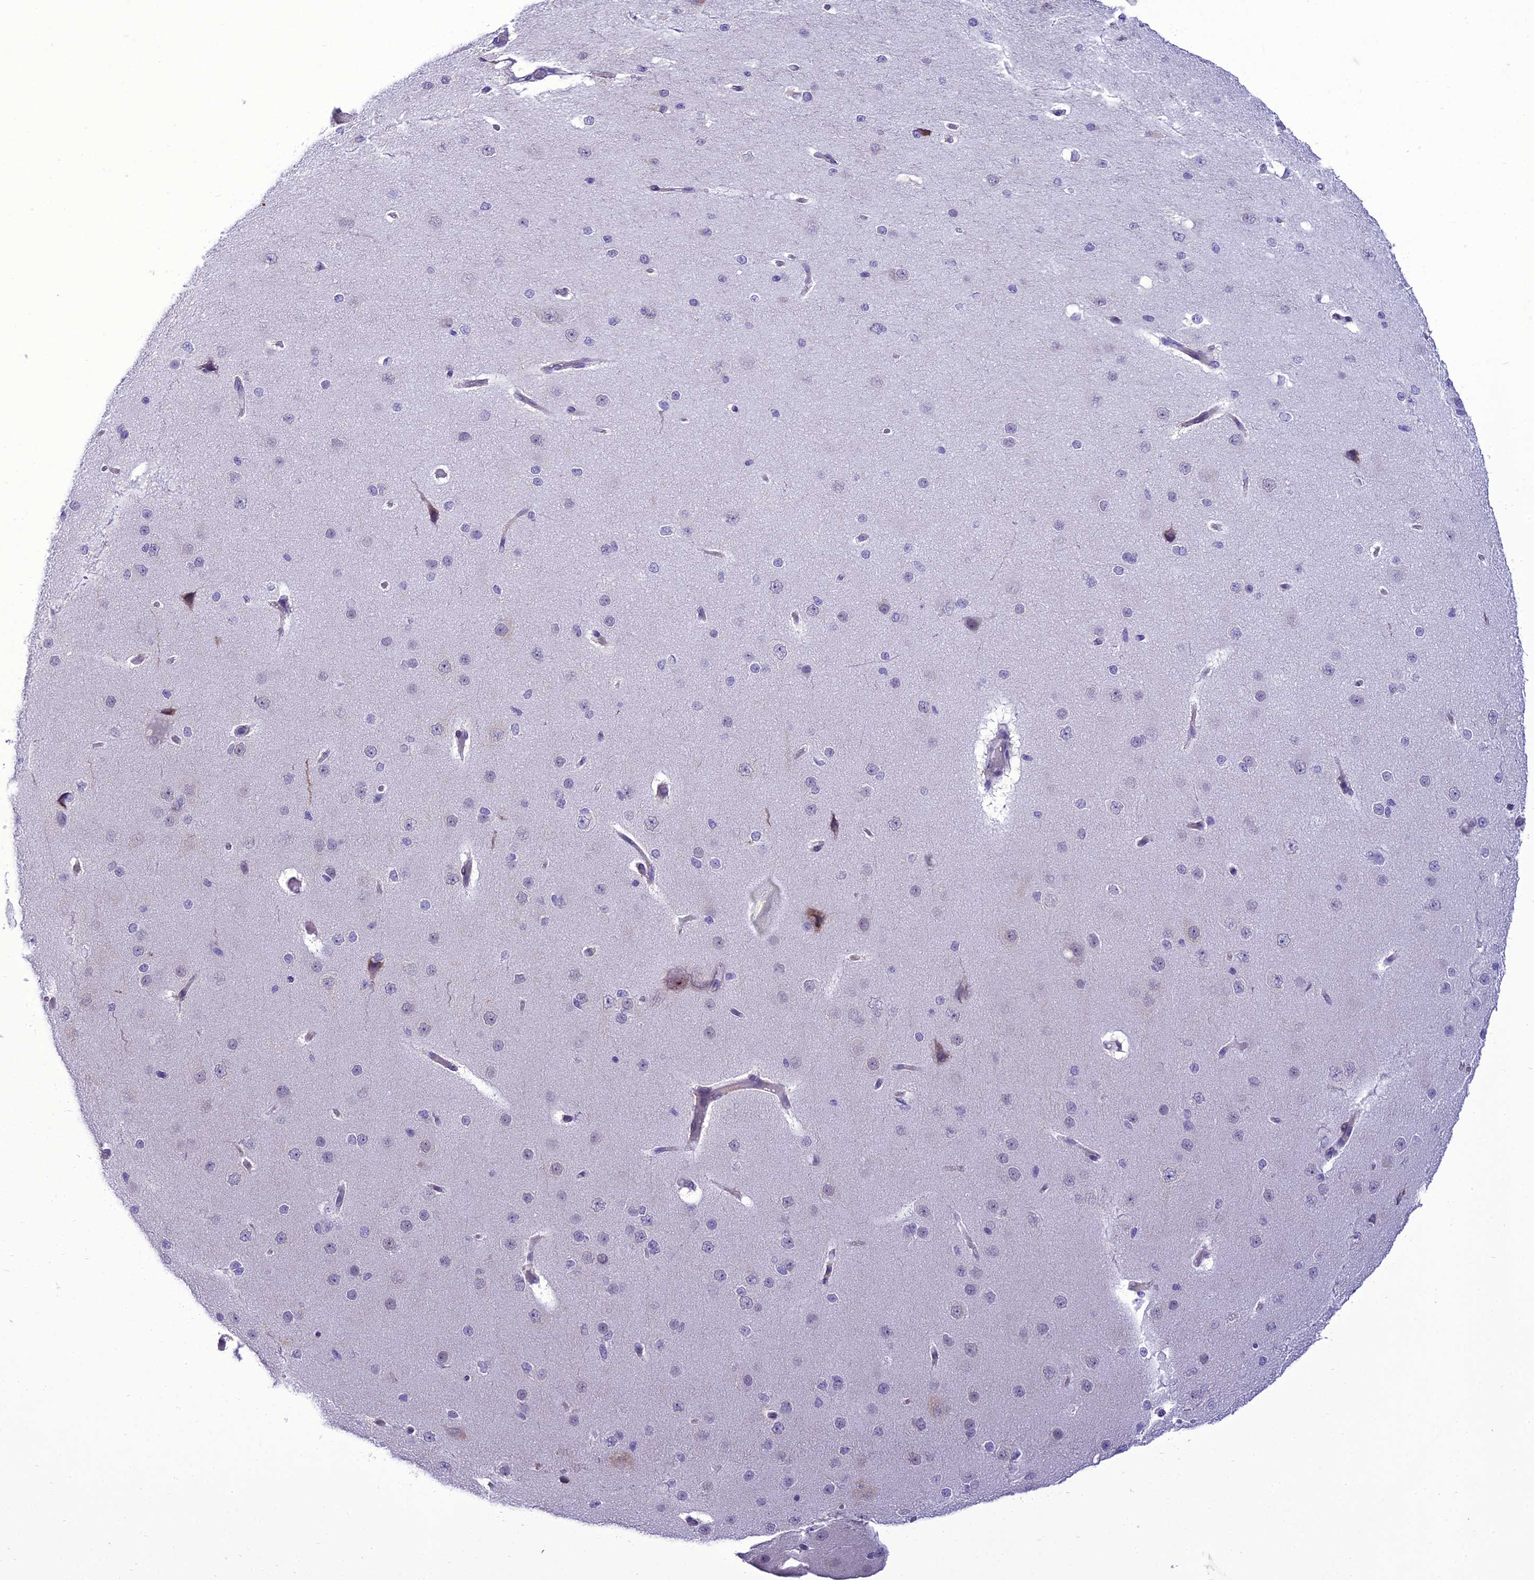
{"staining": {"intensity": "weak", "quantity": ">75%", "location": "cytoplasmic/membranous"}, "tissue": "cerebral cortex", "cell_type": "Endothelial cells", "image_type": "normal", "snomed": [{"axis": "morphology", "description": "Normal tissue, NOS"}, {"axis": "morphology", "description": "Developmental malformation"}, {"axis": "topography", "description": "Cerebral cortex"}], "caption": "Immunohistochemistry histopathology image of normal cerebral cortex stained for a protein (brown), which shows low levels of weak cytoplasmic/membranous staining in approximately >75% of endothelial cells.", "gene": "NEURL2", "patient": {"sex": "female", "age": 30}}